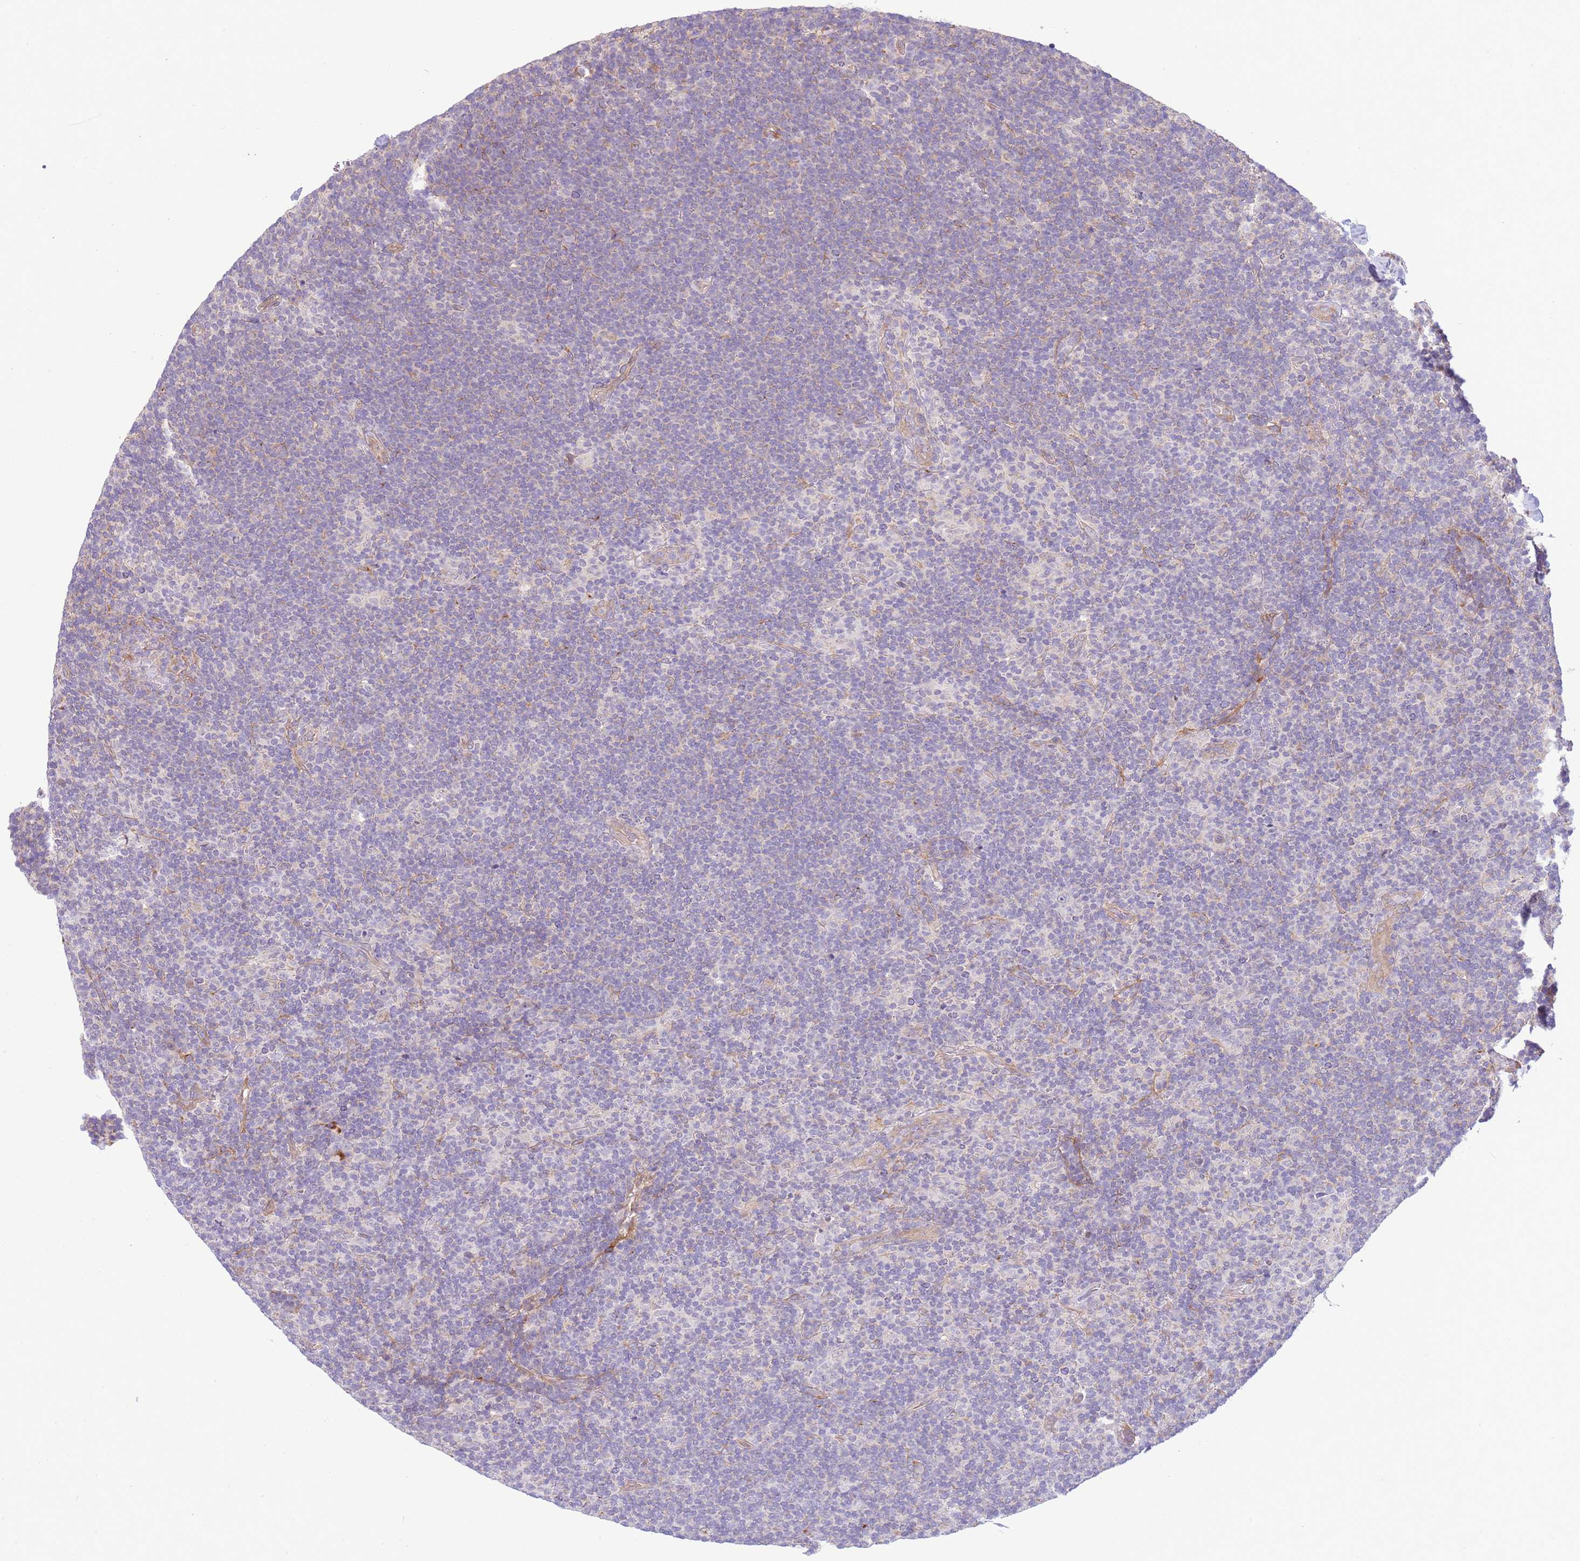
{"staining": {"intensity": "negative", "quantity": "none", "location": "none"}, "tissue": "lymphoma", "cell_type": "Tumor cells", "image_type": "cancer", "snomed": [{"axis": "morphology", "description": "Hodgkin's disease, NOS"}, {"axis": "topography", "description": "Lymph node"}], "caption": "Protein analysis of lymphoma shows no significant staining in tumor cells. The staining was performed using DAB (3,3'-diaminobenzidine) to visualize the protein expression in brown, while the nuclei were stained in blue with hematoxylin (Magnification: 20x).", "gene": "SCARA3", "patient": {"sex": "female", "age": 57}}